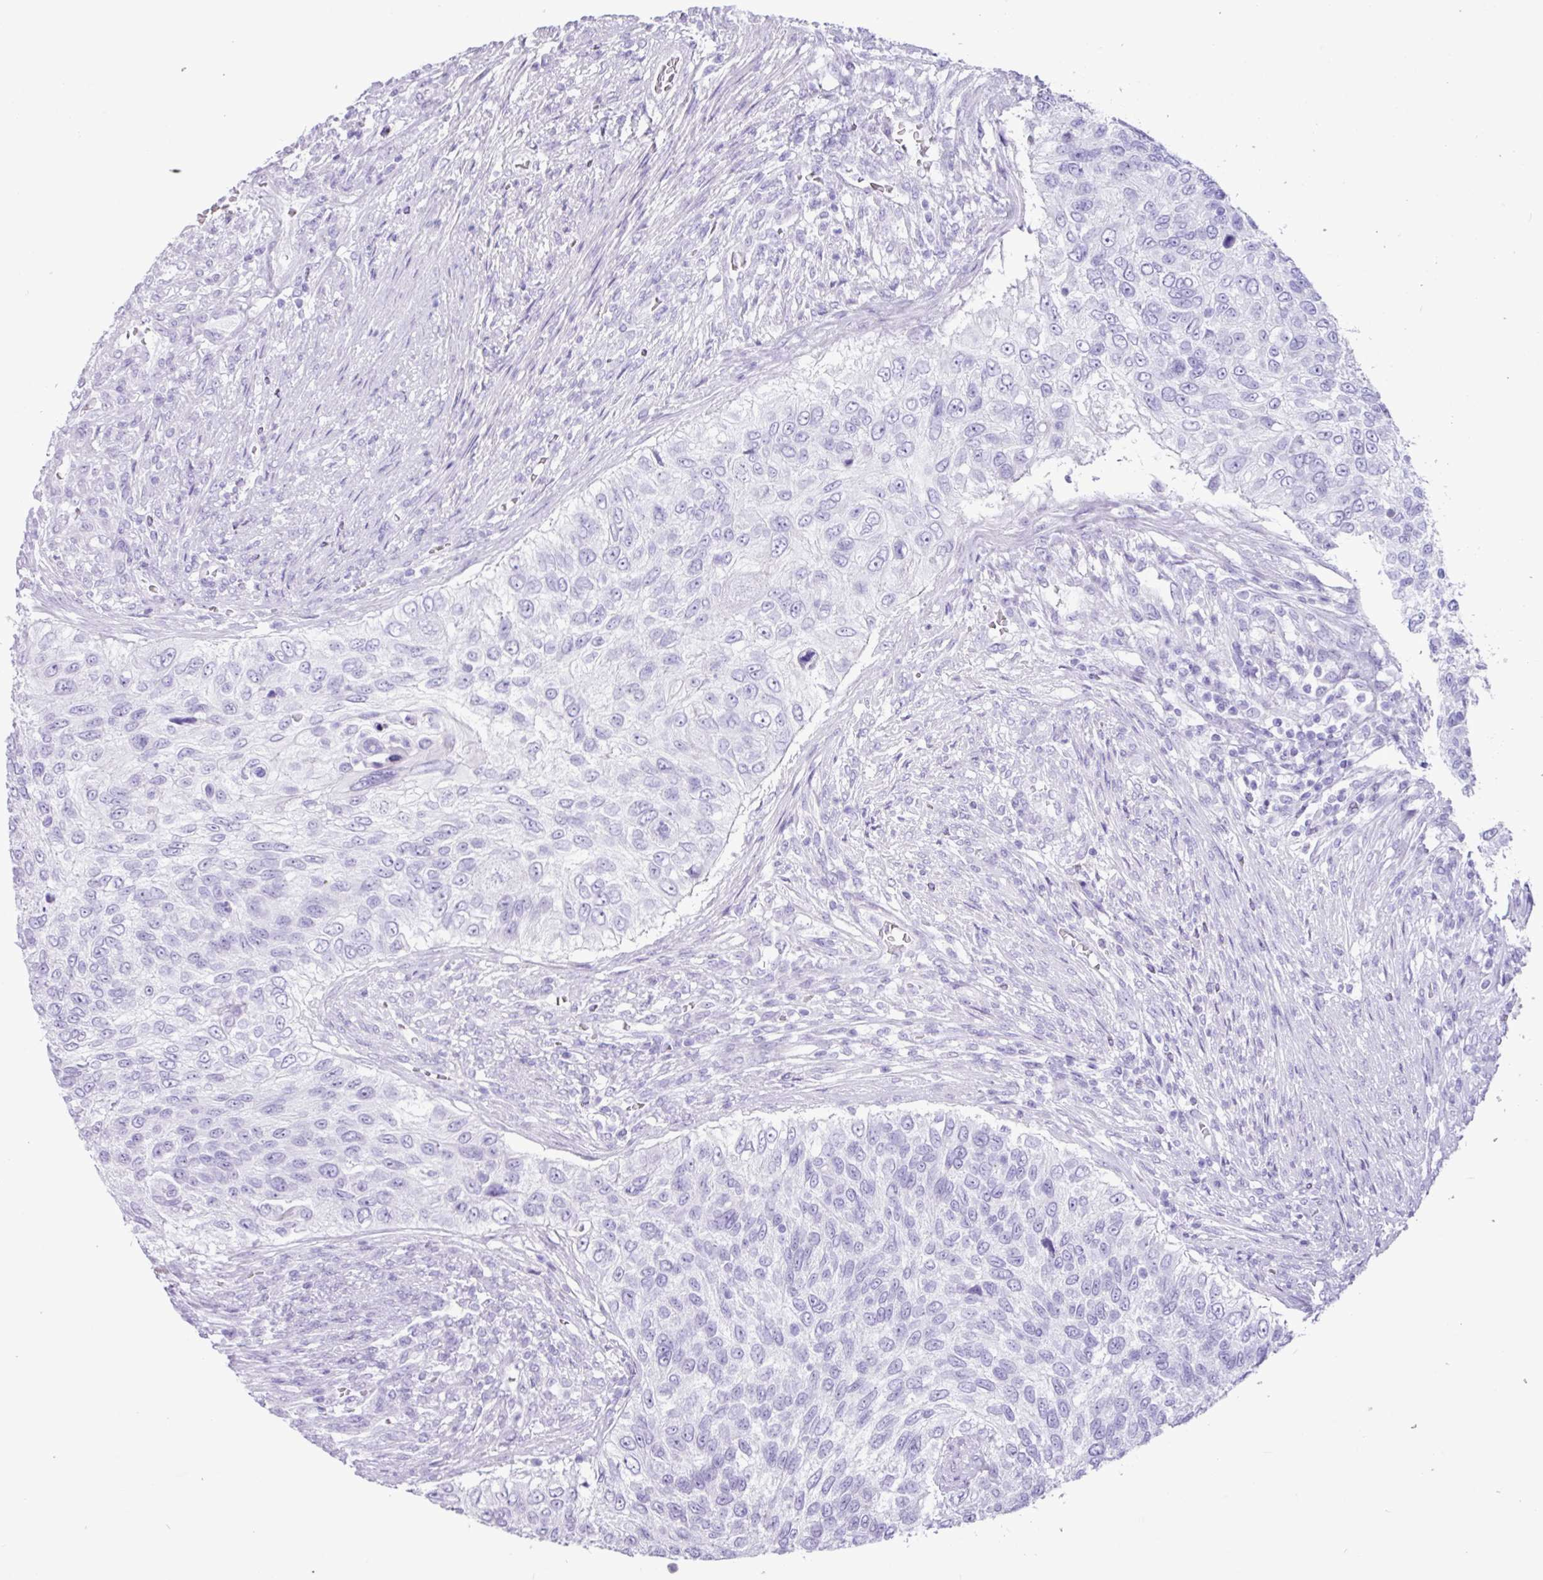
{"staining": {"intensity": "negative", "quantity": "none", "location": "none"}, "tissue": "urothelial cancer", "cell_type": "Tumor cells", "image_type": "cancer", "snomed": [{"axis": "morphology", "description": "Urothelial carcinoma, High grade"}, {"axis": "topography", "description": "Urinary bladder"}], "caption": "Immunohistochemistry of urothelial carcinoma (high-grade) displays no positivity in tumor cells. (Brightfield microscopy of DAB (3,3'-diaminobenzidine) IHC at high magnification).", "gene": "CKMT2", "patient": {"sex": "female", "age": 60}}